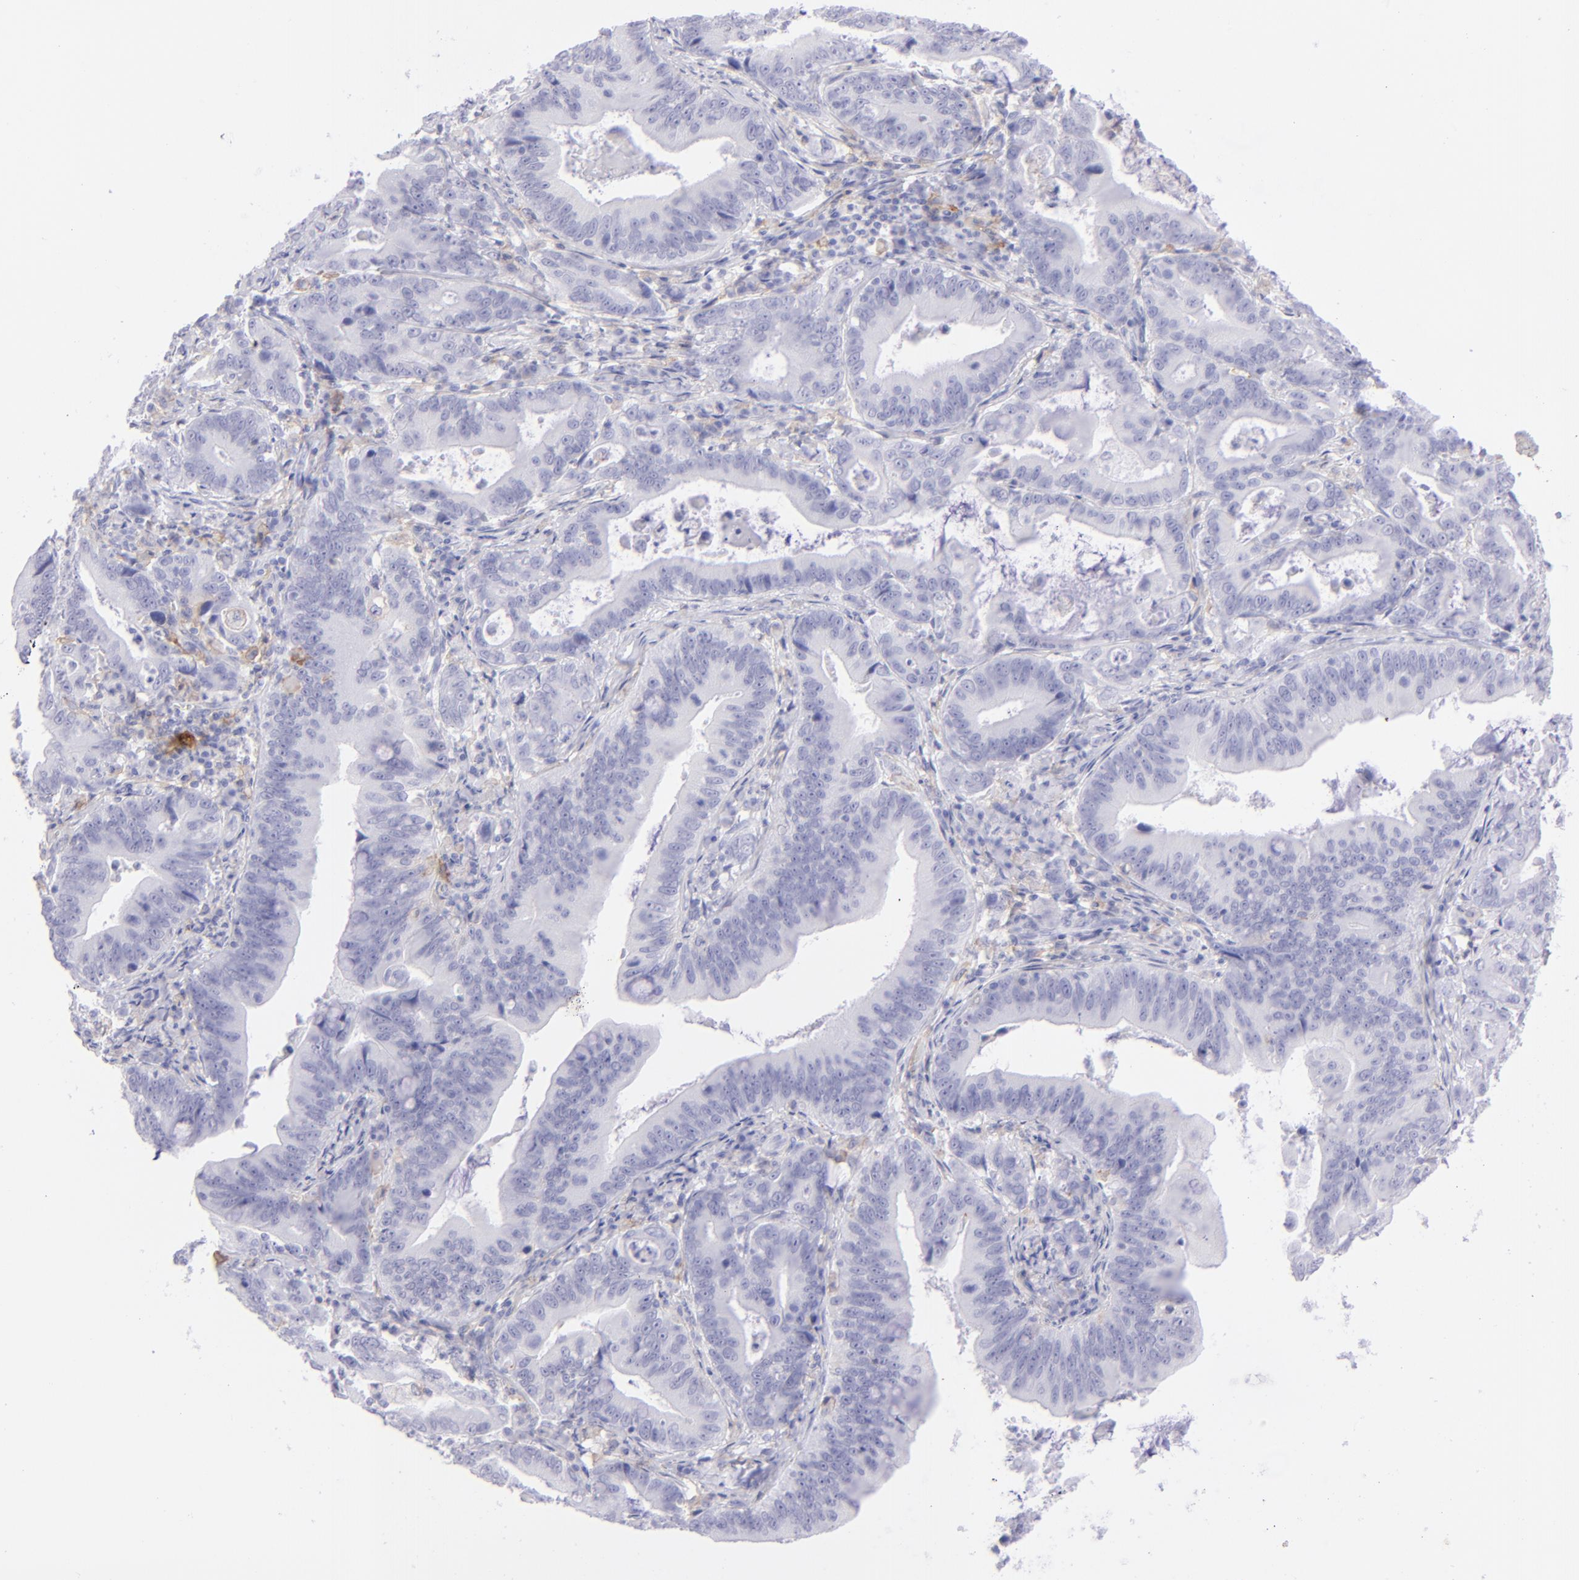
{"staining": {"intensity": "negative", "quantity": "none", "location": "none"}, "tissue": "stomach cancer", "cell_type": "Tumor cells", "image_type": "cancer", "snomed": [{"axis": "morphology", "description": "Adenocarcinoma, NOS"}, {"axis": "topography", "description": "Stomach, upper"}], "caption": "An IHC histopathology image of stomach adenocarcinoma is shown. There is no staining in tumor cells of stomach adenocarcinoma.", "gene": "CD72", "patient": {"sex": "male", "age": 63}}